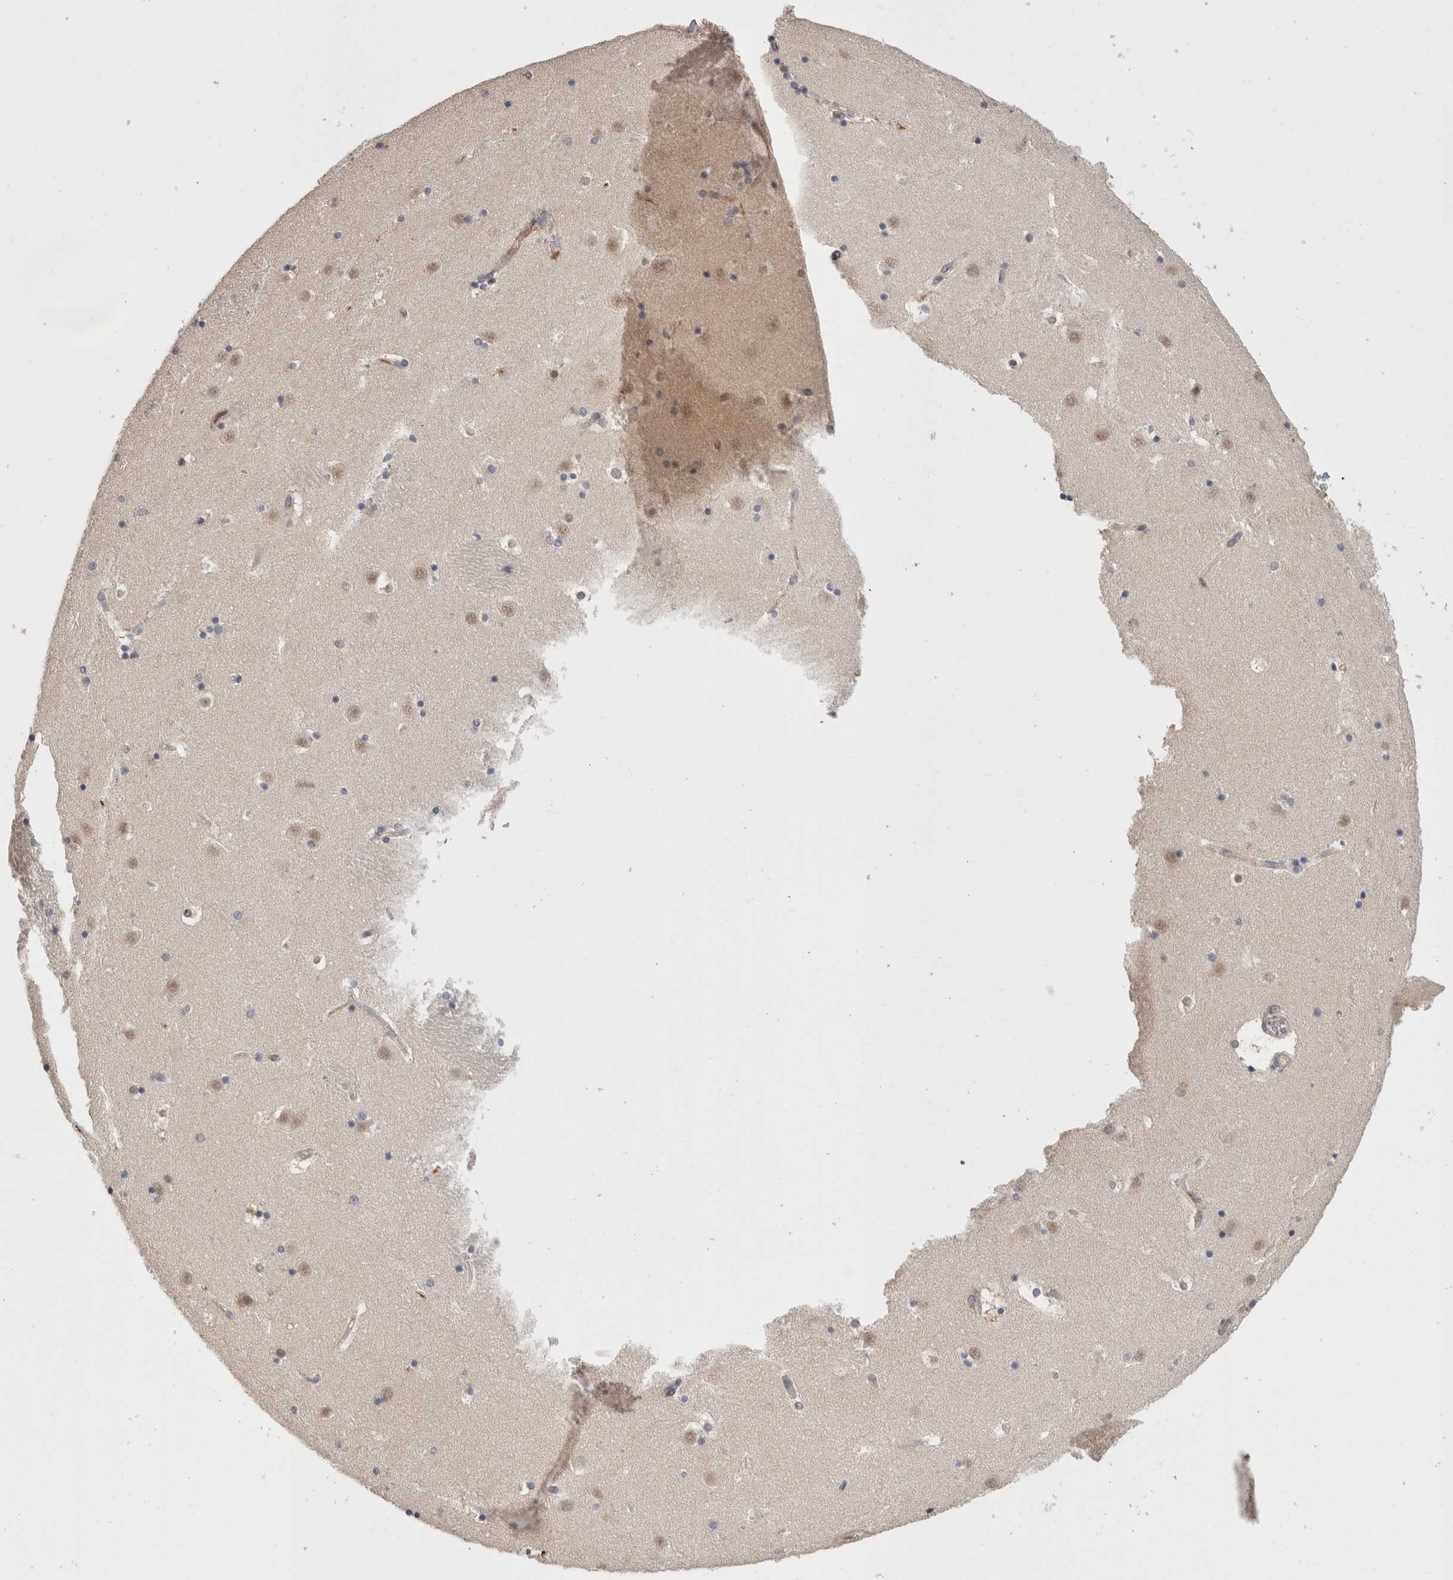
{"staining": {"intensity": "moderate", "quantity": "<25%", "location": "nuclear"}, "tissue": "caudate", "cell_type": "Glial cells", "image_type": "normal", "snomed": [{"axis": "morphology", "description": "Normal tissue, NOS"}, {"axis": "topography", "description": "Lateral ventricle wall"}], "caption": "Unremarkable caudate exhibits moderate nuclear expression in approximately <25% of glial cells The staining was performed using DAB, with brown indicating positive protein expression. Nuclei are stained blue with hematoxylin..", "gene": "CRYBG1", "patient": {"sex": "male", "age": 45}}